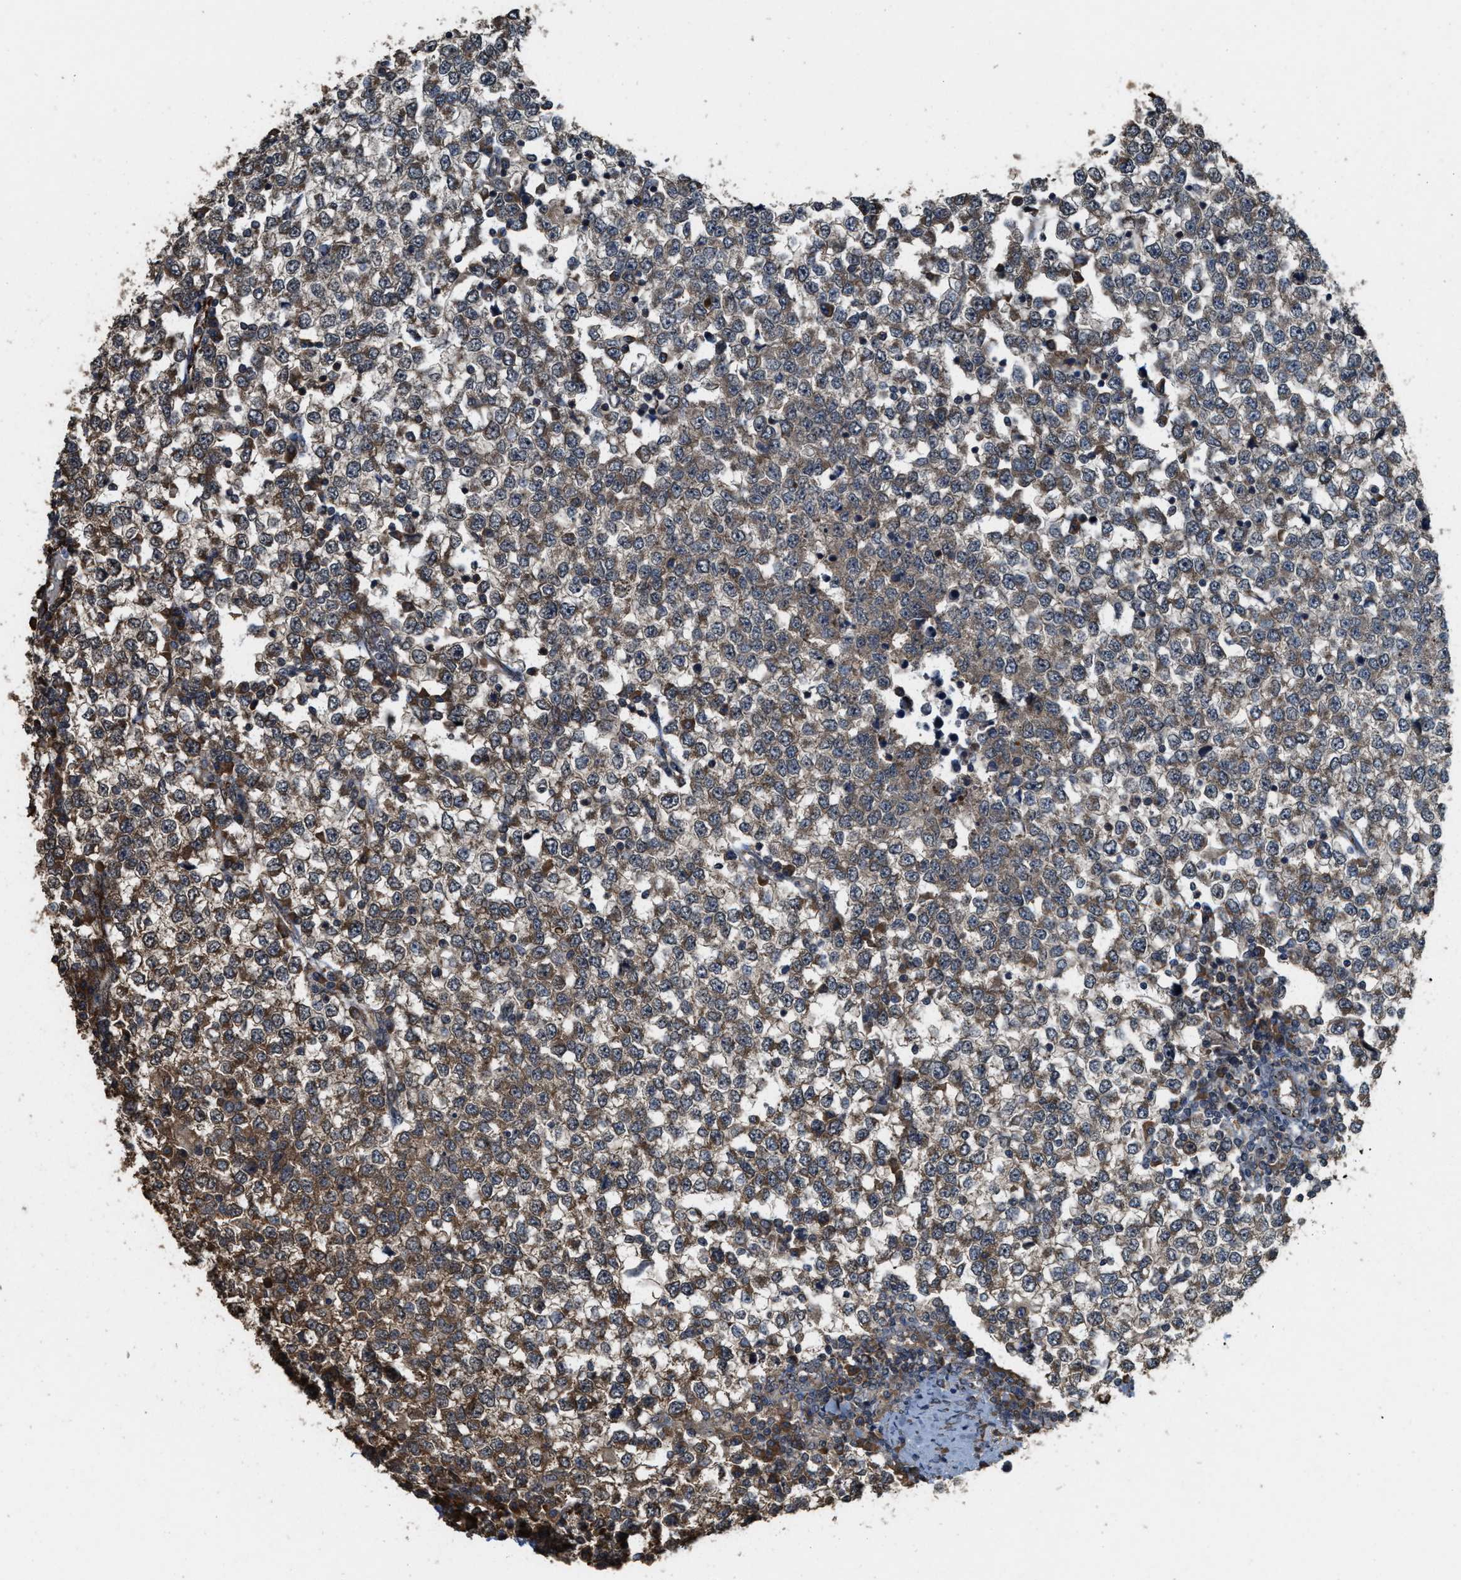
{"staining": {"intensity": "moderate", "quantity": ">75%", "location": "cytoplasmic/membranous"}, "tissue": "testis cancer", "cell_type": "Tumor cells", "image_type": "cancer", "snomed": [{"axis": "morphology", "description": "Seminoma, NOS"}, {"axis": "topography", "description": "Testis"}], "caption": "Moderate cytoplasmic/membranous staining is seen in approximately >75% of tumor cells in testis cancer (seminoma).", "gene": "ARHGEF5", "patient": {"sex": "male", "age": 65}}